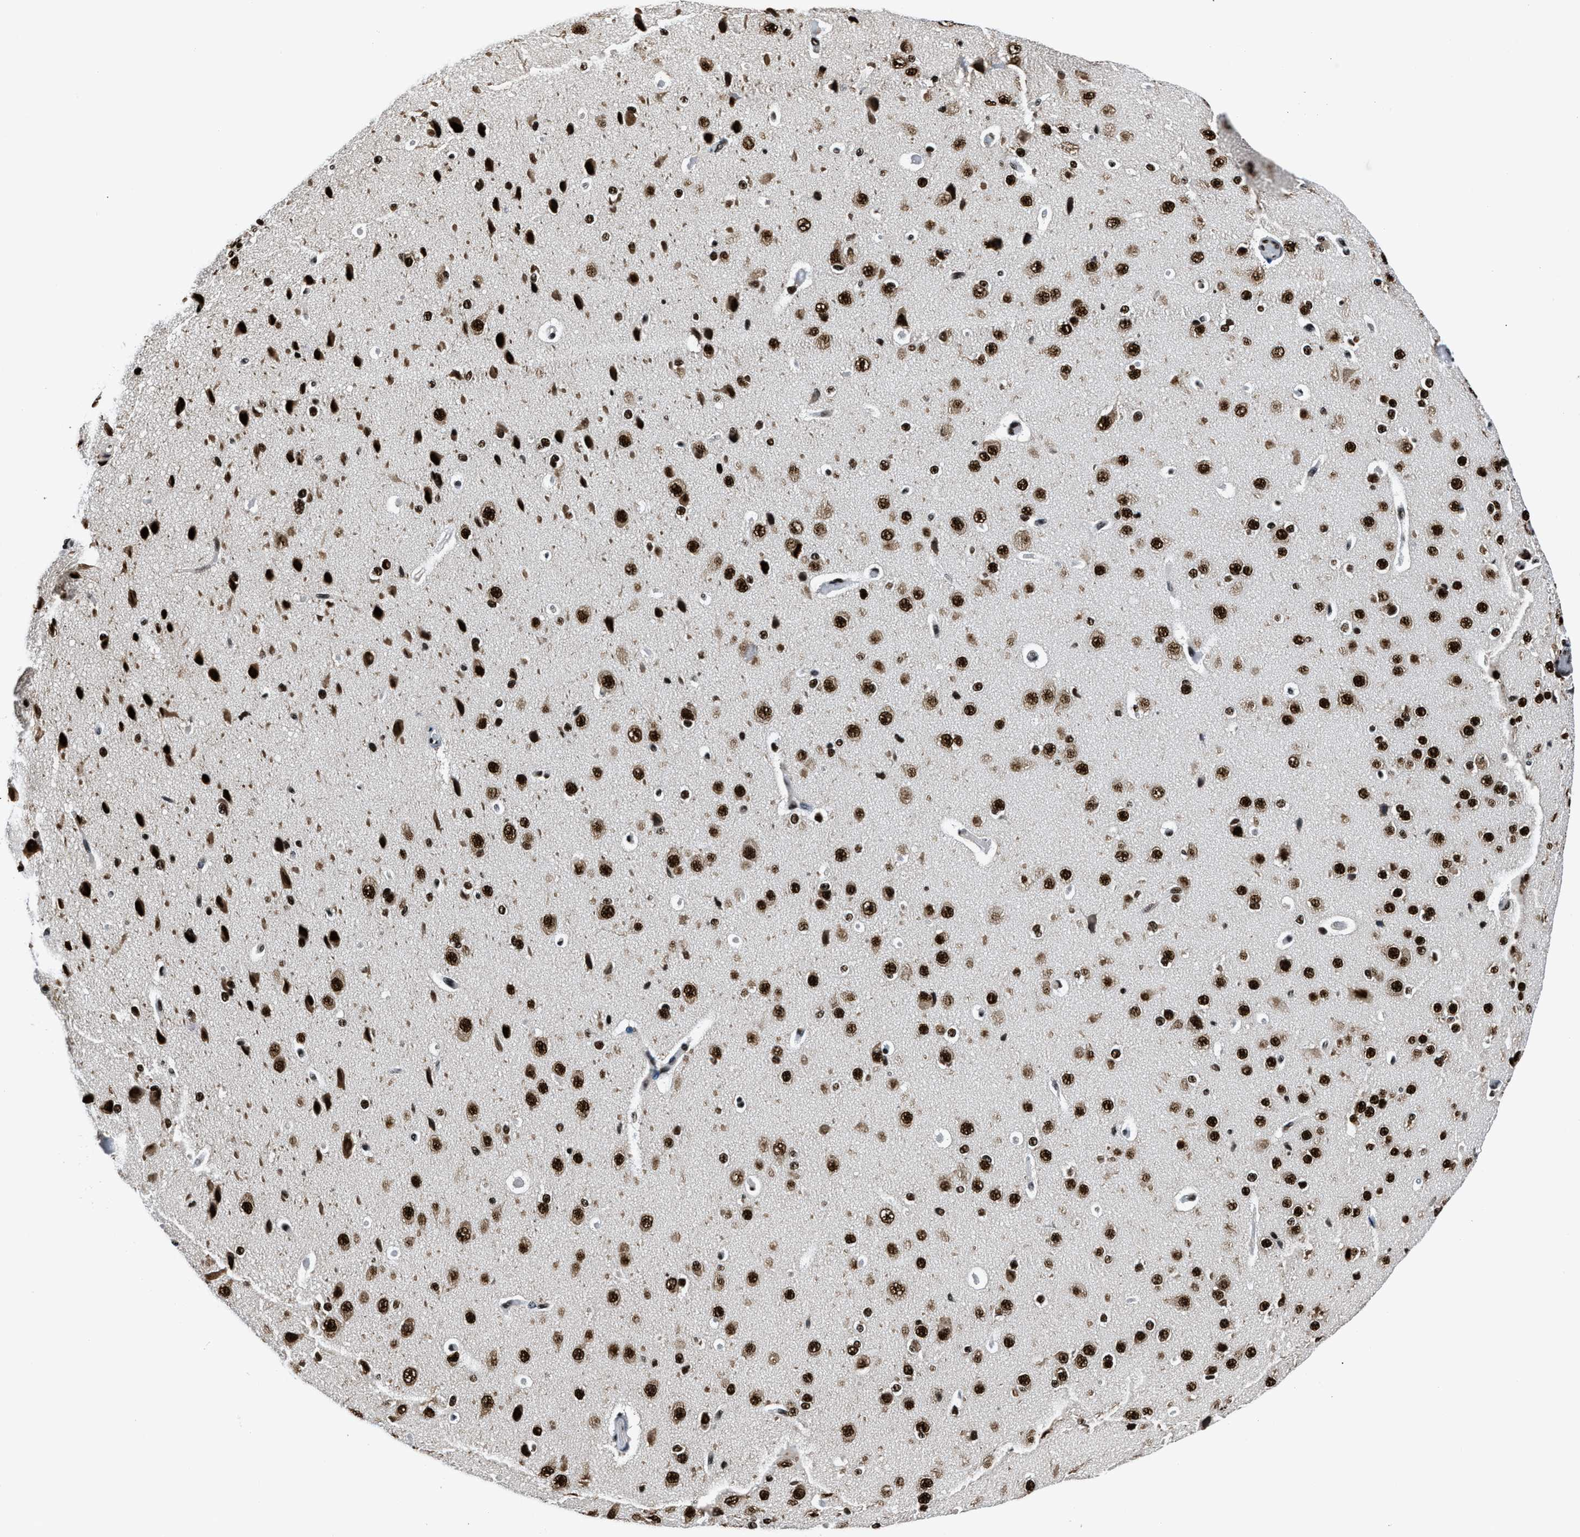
{"staining": {"intensity": "weak", "quantity": "25%-75%", "location": "nuclear"}, "tissue": "cerebral cortex", "cell_type": "Endothelial cells", "image_type": "normal", "snomed": [{"axis": "morphology", "description": "Normal tissue, NOS"}, {"axis": "morphology", "description": "Developmental malformation"}, {"axis": "topography", "description": "Cerebral cortex"}], "caption": "IHC of benign human cerebral cortex reveals low levels of weak nuclear expression in about 25%-75% of endothelial cells. The staining was performed using DAB to visualize the protein expression in brown, while the nuclei were stained in blue with hematoxylin (Magnification: 20x).", "gene": "HNRNPF", "patient": {"sex": "female", "age": 30}}